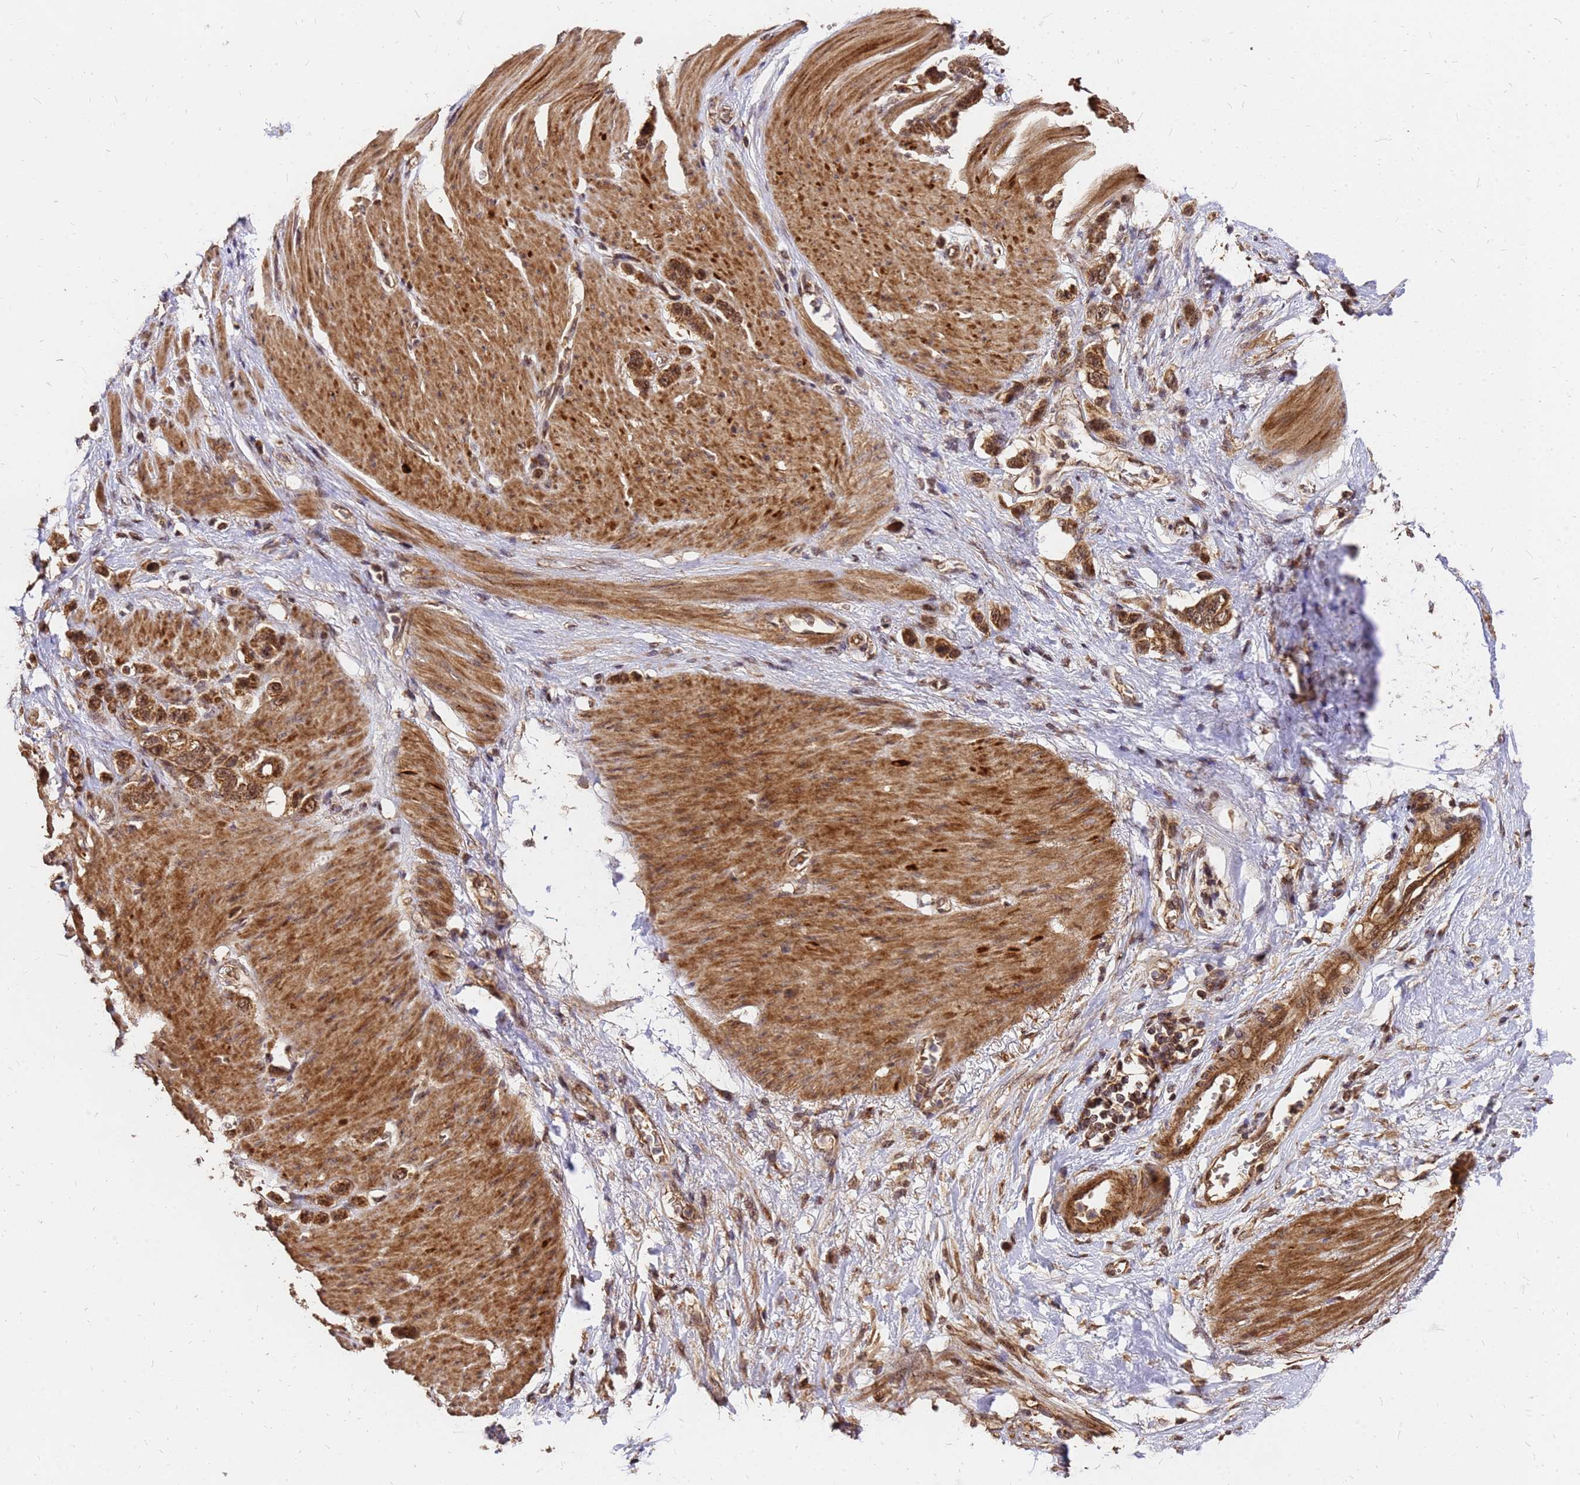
{"staining": {"intensity": "moderate", "quantity": ">75%", "location": "cytoplasmic/membranous,nuclear"}, "tissue": "stomach cancer", "cell_type": "Tumor cells", "image_type": "cancer", "snomed": [{"axis": "morphology", "description": "Adenocarcinoma, NOS"}, {"axis": "morphology", "description": "Adenocarcinoma, High grade"}, {"axis": "topography", "description": "Stomach, upper"}, {"axis": "topography", "description": "Stomach, lower"}], "caption": "Tumor cells show medium levels of moderate cytoplasmic/membranous and nuclear expression in approximately >75% of cells in human adenocarcinoma (stomach).", "gene": "GPATCH8", "patient": {"sex": "female", "age": 65}}